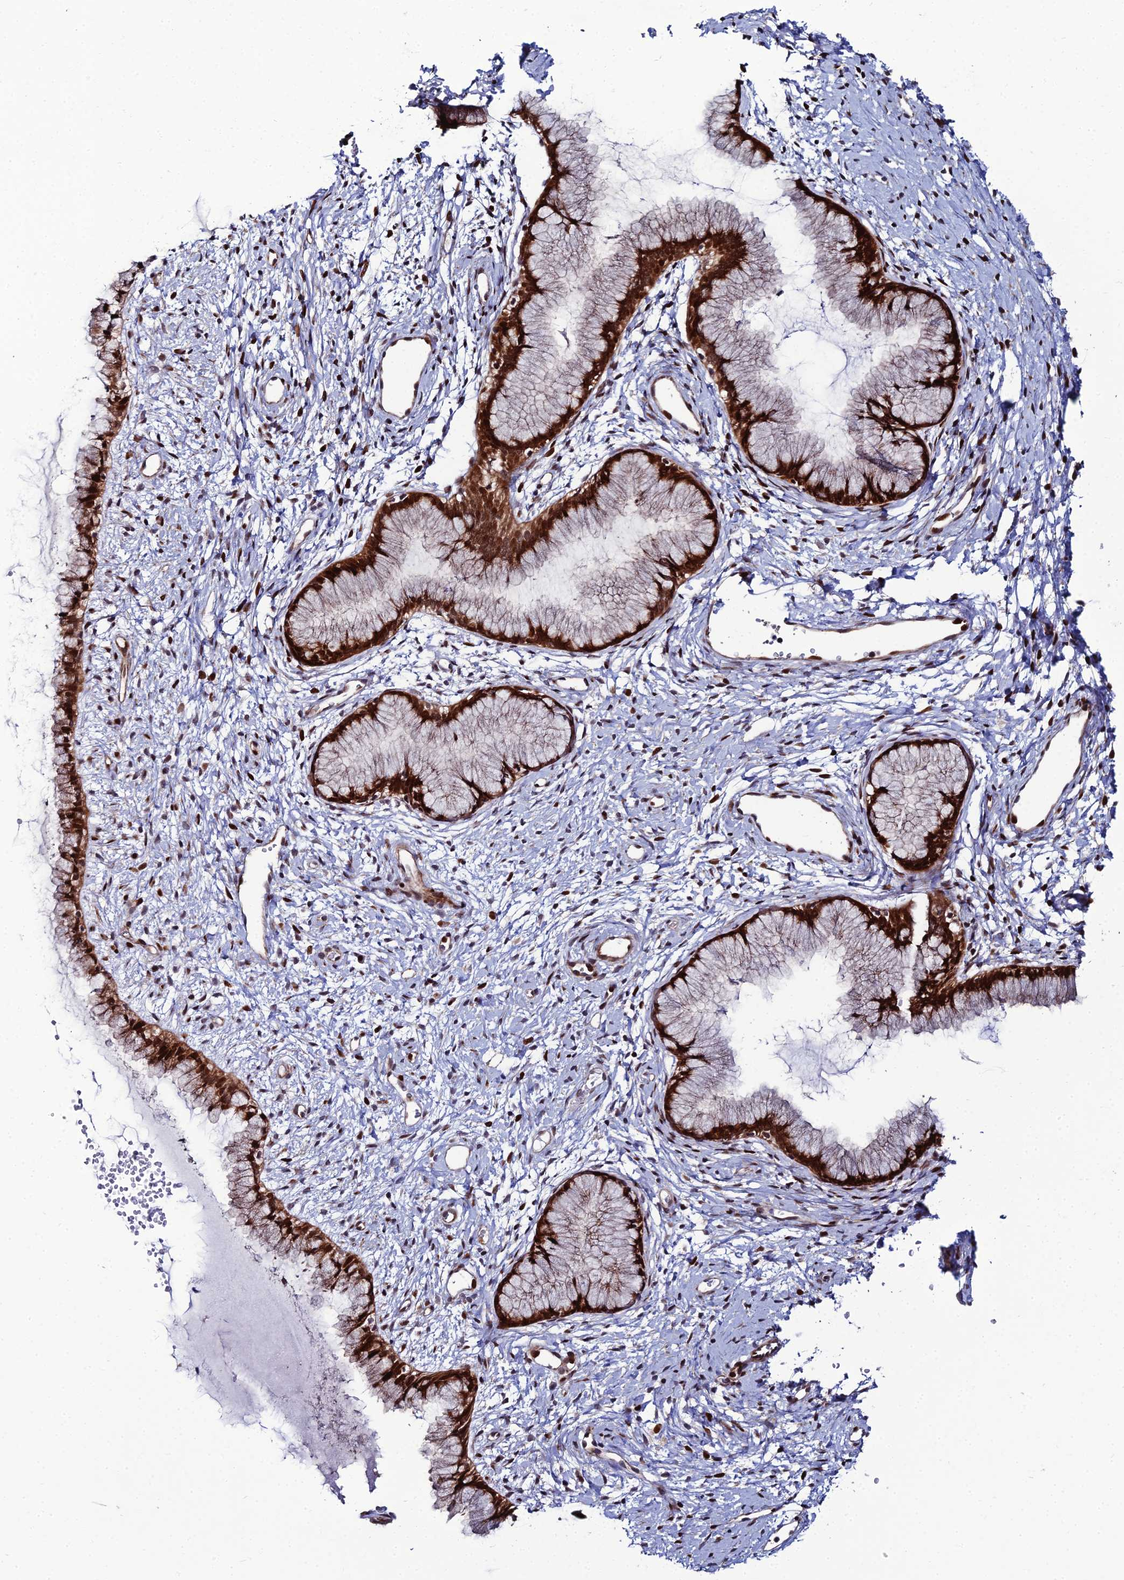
{"staining": {"intensity": "strong", "quantity": ">75%", "location": "cytoplasmic/membranous,nuclear"}, "tissue": "cervix", "cell_type": "Glandular cells", "image_type": "normal", "snomed": [{"axis": "morphology", "description": "Normal tissue, NOS"}, {"axis": "topography", "description": "Cervix"}], "caption": "The micrograph displays staining of unremarkable cervix, revealing strong cytoplasmic/membranous,nuclear protein staining (brown color) within glandular cells.", "gene": "ZNF668", "patient": {"sex": "female", "age": 42}}